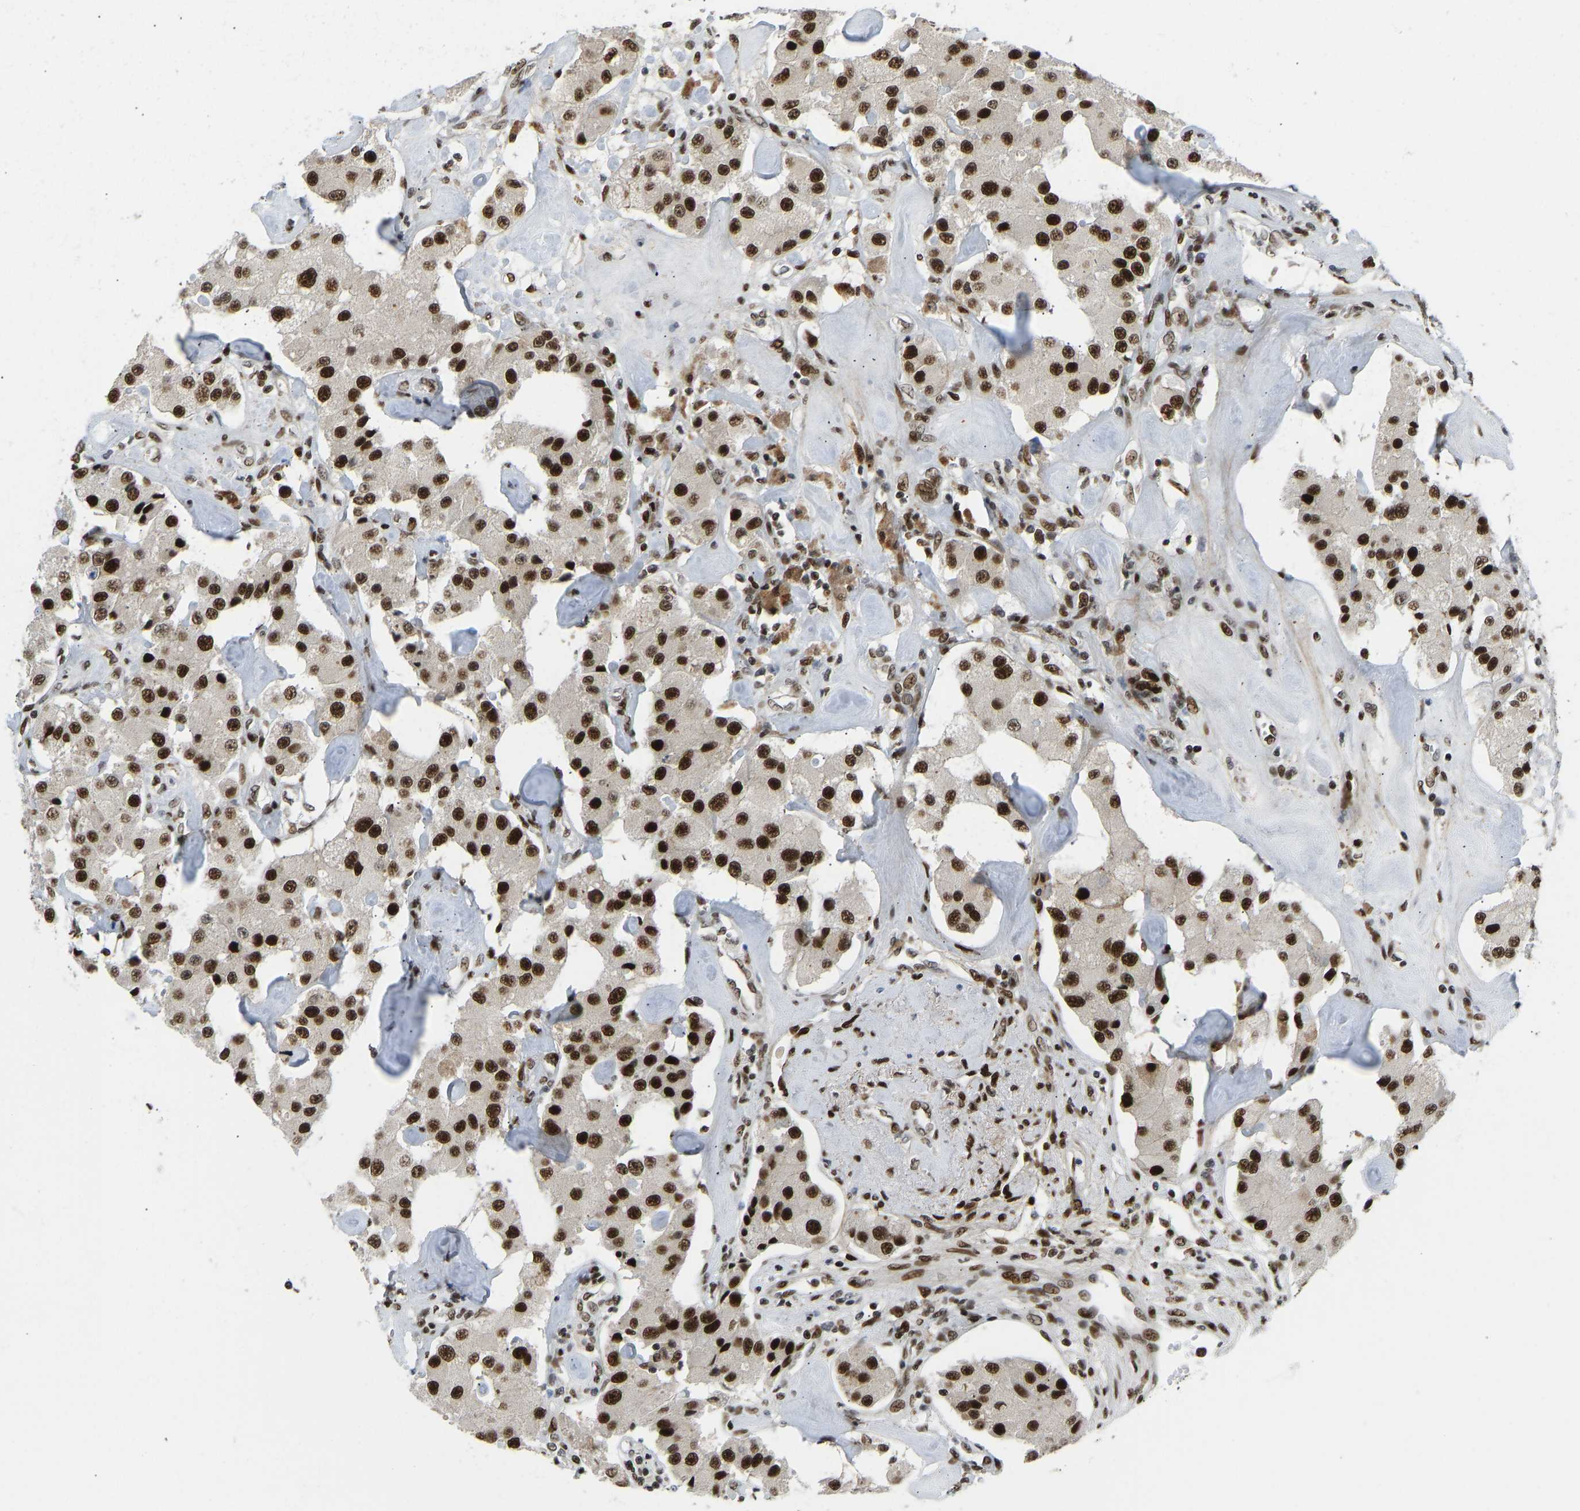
{"staining": {"intensity": "strong", "quantity": ">75%", "location": "nuclear"}, "tissue": "carcinoid", "cell_type": "Tumor cells", "image_type": "cancer", "snomed": [{"axis": "morphology", "description": "Carcinoid, malignant, NOS"}, {"axis": "topography", "description": "Pancreas"}], "caption": "A high amount of strong nuclear positivity is seen in about >75% of tumor cells in carcinoid tissue.", "gene": "FOXK1", "patient": {"sex": "male", "age": 41}}